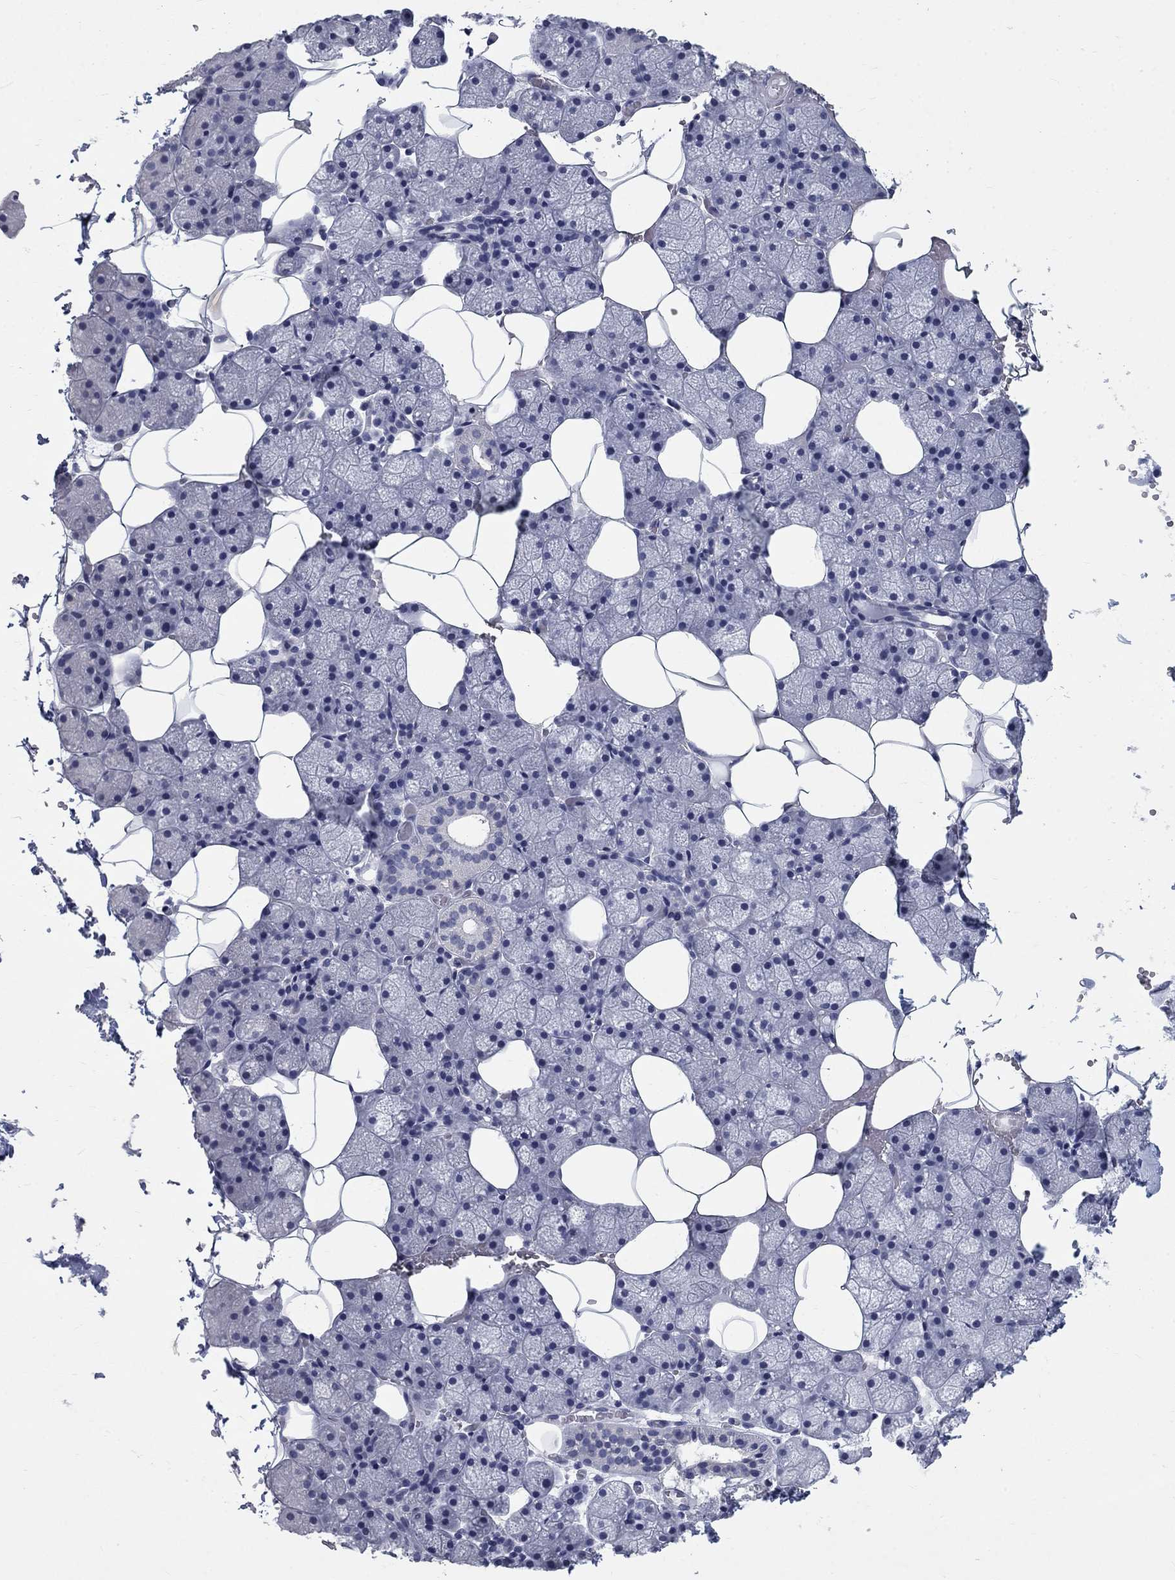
{"staining": {"intensity": "negative", "quantity": "none", "location": "none"}, "tissue": "salivary gland", "cell_type": "Glandular cells", "image_type": "normal", "snomed": [{"axis": "morphology", "description": "Normal tissue, NOS"}, {"axis": "topography", "description": "Salivary gland"}], "caption": "IHC micrograph of unremarkable salivary gland: human salivary gland stained with DAB exhibits no significant protein staining in glandular cells.", "gene": "ELAVL4", "patient": {"sex": "male", "age": 38}}